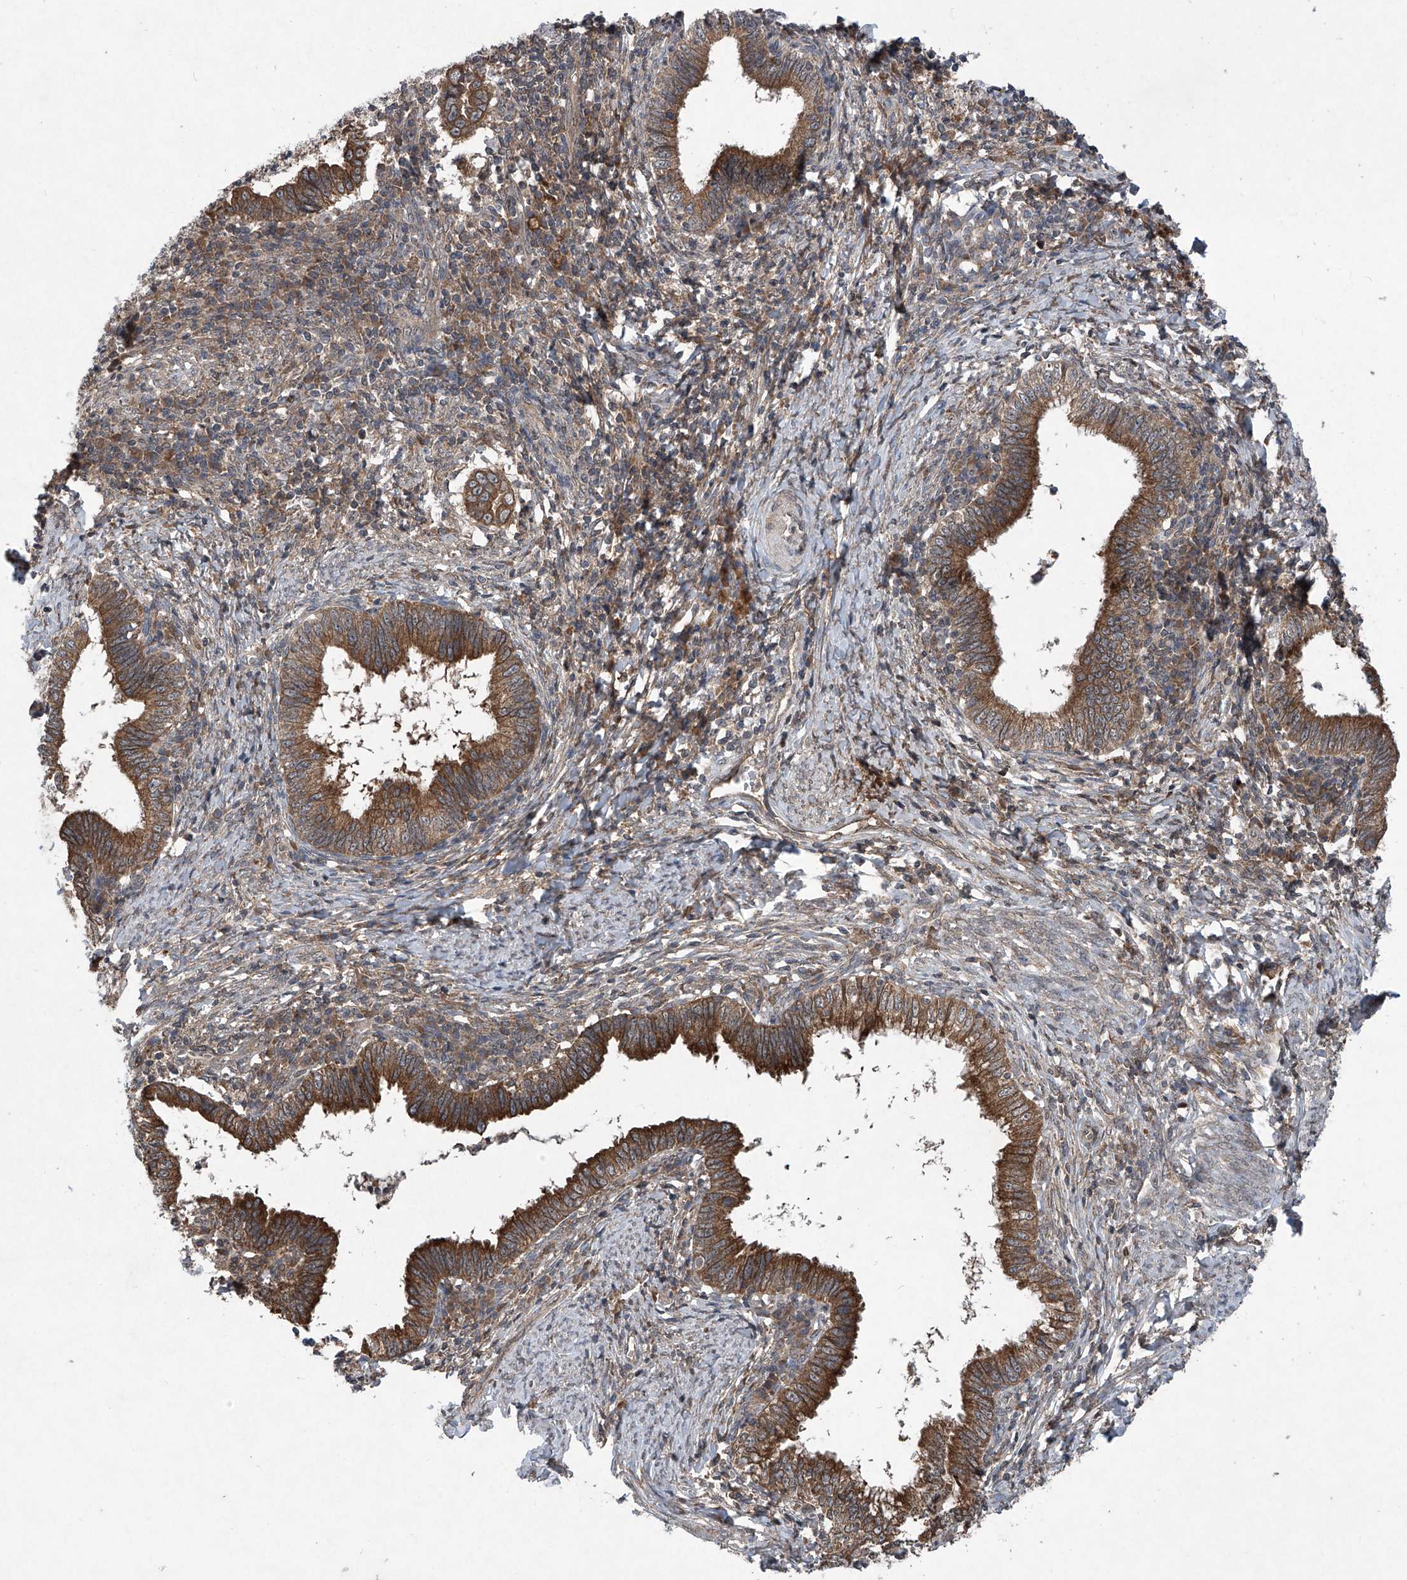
{"staining": {"intensity": "moderate", "quantity": ">75%", "location": "cytoplasmic/membranous"}, "tissue": "cervical cancer", "cell_type": "Tumor cells", "image_type": "cancer", "snomed": [{"axis": "morphology", "description": "Adenocarcinoma, NOS"}, {"axis": "topography", "description": "Cervix"}], "caption": "Adenocarcinoma (cervical) was stained to show a protein in brown. There is medium levels of moderate cytoplasmic/membranous staining in approximately >75% of tumor cells.", "gene": "SUMF2", "patient": {"sex": "female", "age": 36}}